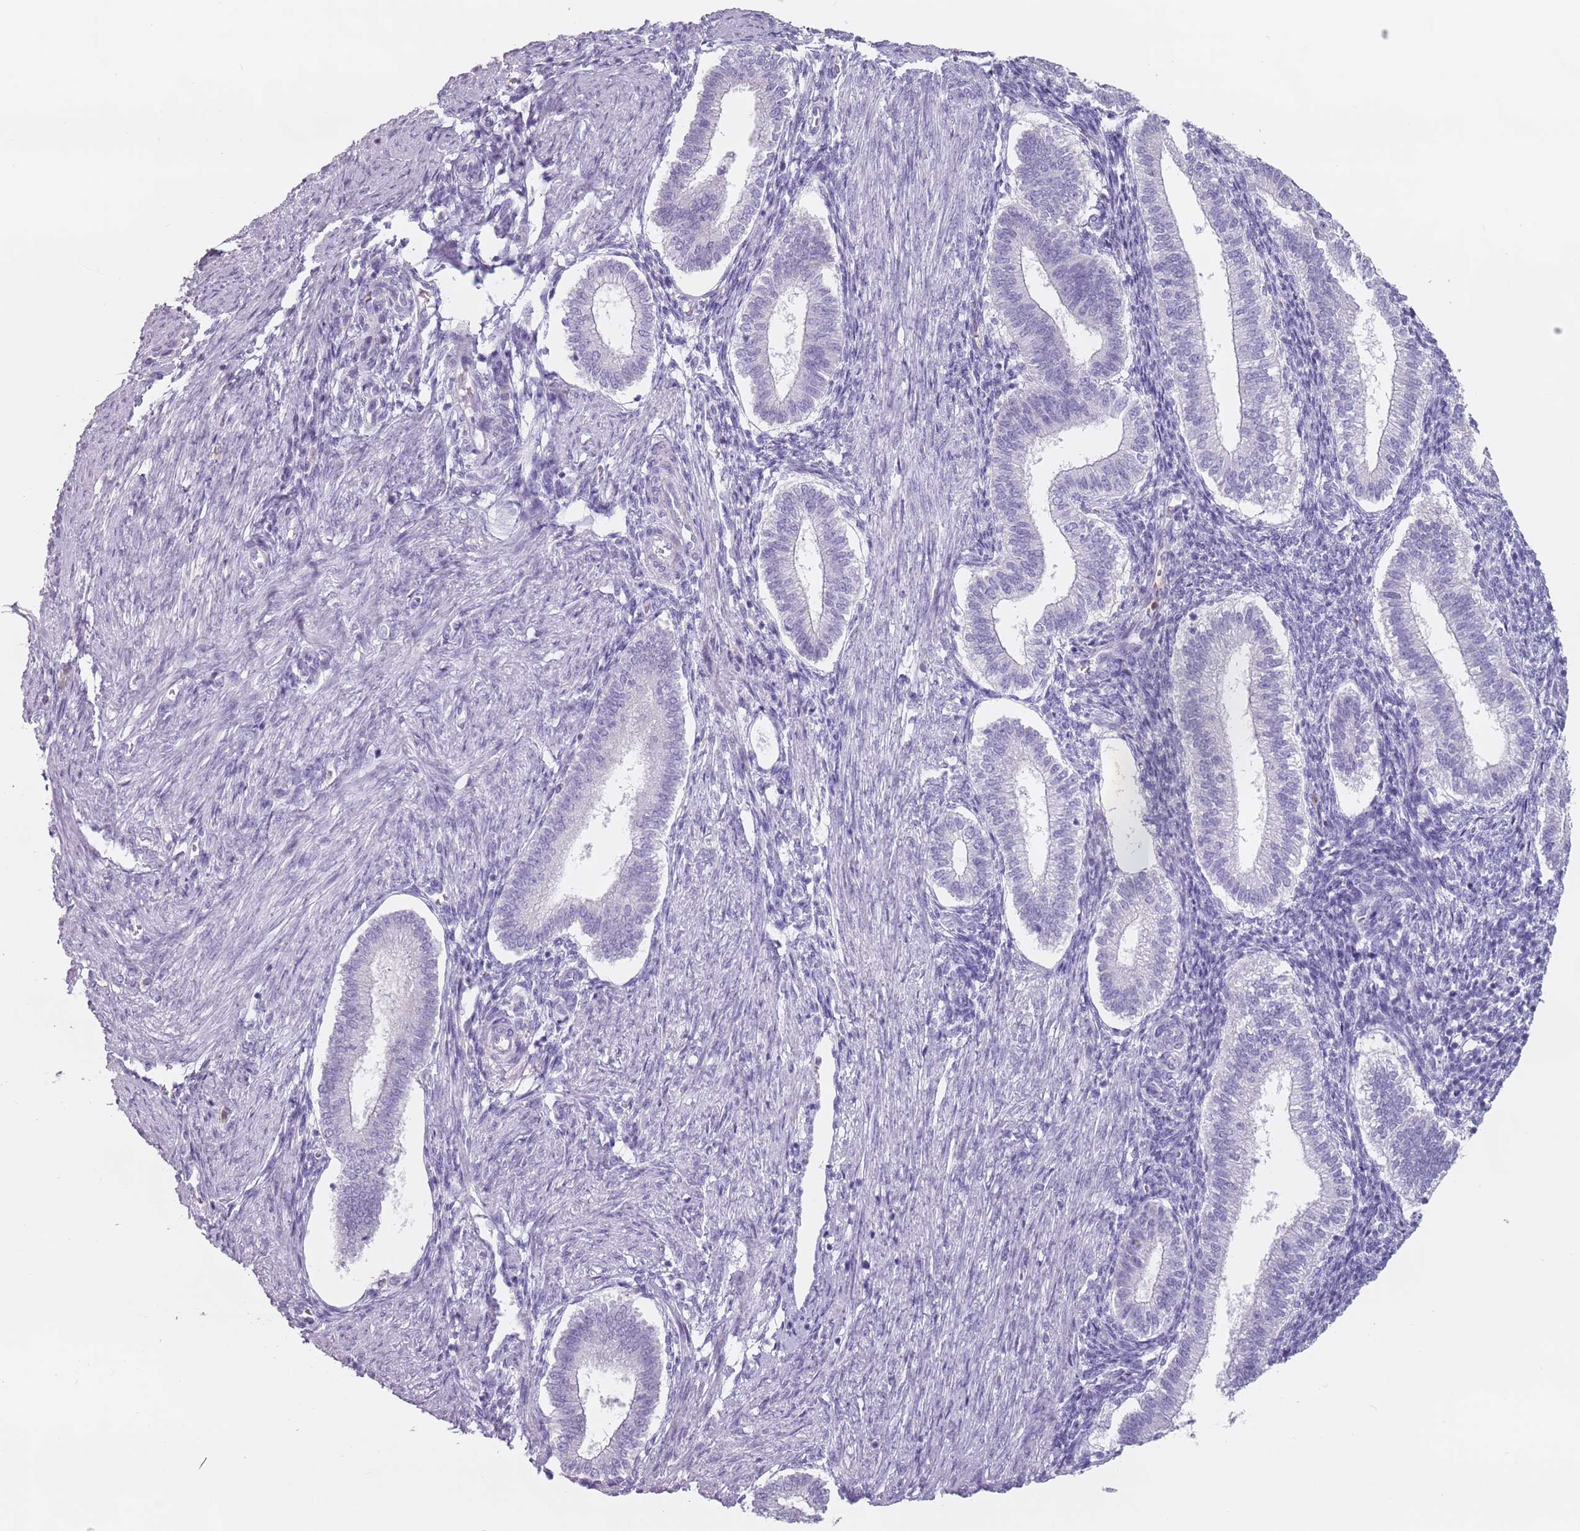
{"staining": {"intensity": "negative", "quantity": "none", "location": "none"}, "tissue": "endometrium", "cell_type": "Cells in endometrial stroma", "image_type": "normal", "snomed": [{"axis": "morphology", "description": "Normal tissue, NOS"}, {"axis": "topography", "description": "Endometrium"}], "caption": "Cells in endometrial stroma show no significant protein positivity in benign endometrium.", "gene": "ZNF584", "patient": {"sex": "female", "age": 25}}